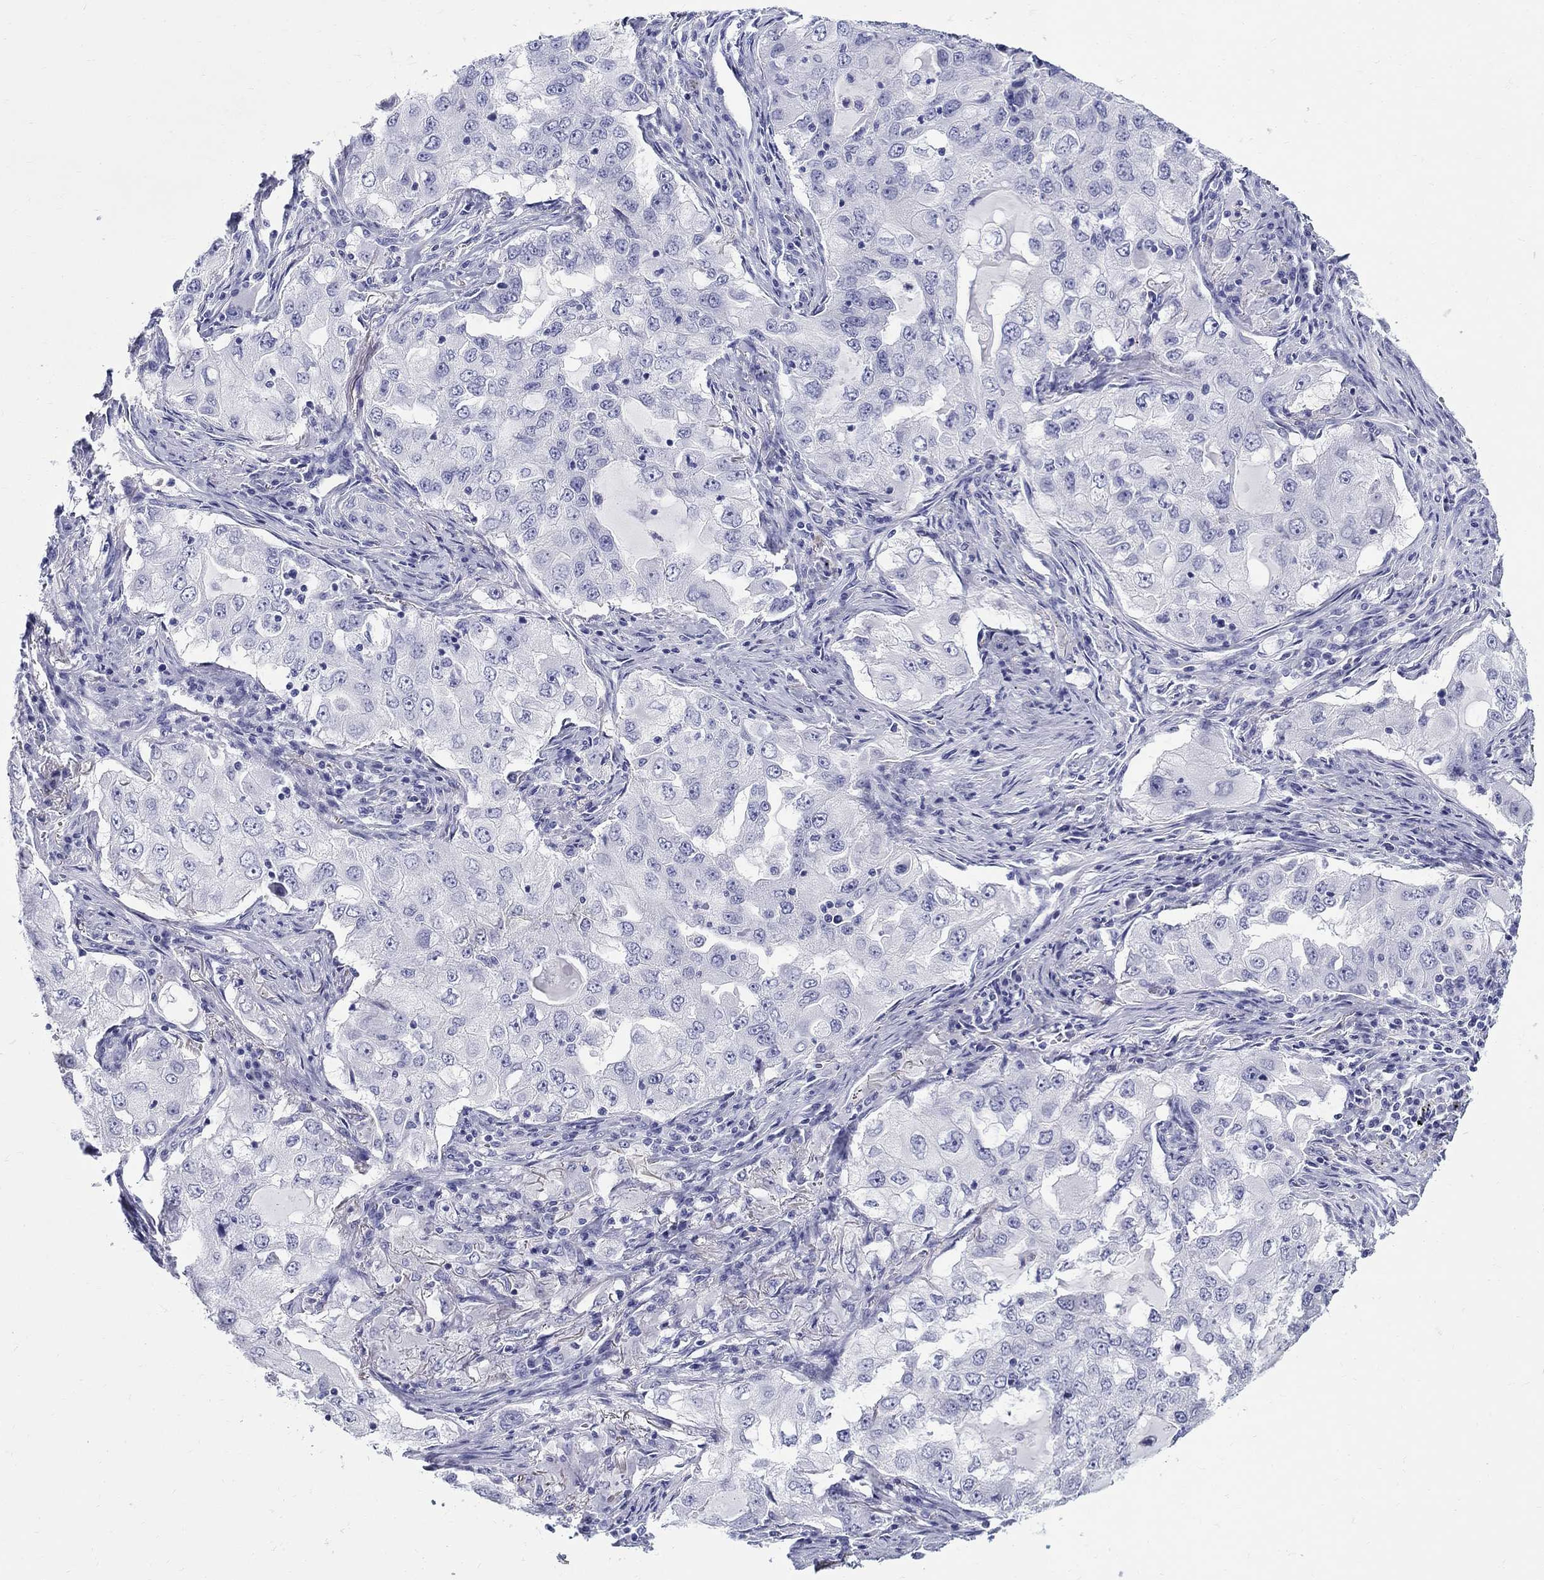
{"staining": {"intensity": "negative", "quantity": "none", "location": "none"}, "tissue": "lung cancer", "cell_type": "Tumor cells", "image_type": "cancer", "snomed": [{"axis": "morphology", "description": "Adenocarcinoma, NOS"}, {"axis": "topography", "description": "Lung"}], "caption": "Immunohistochemistry of lung cancer reveals no positivity in tumor cells. (Brightfield microscopy of DAB immunohistochemistry (IHC) at high magnification).", "gene": "LAMP5", "patient": {"sex": "female", "age": 61}}